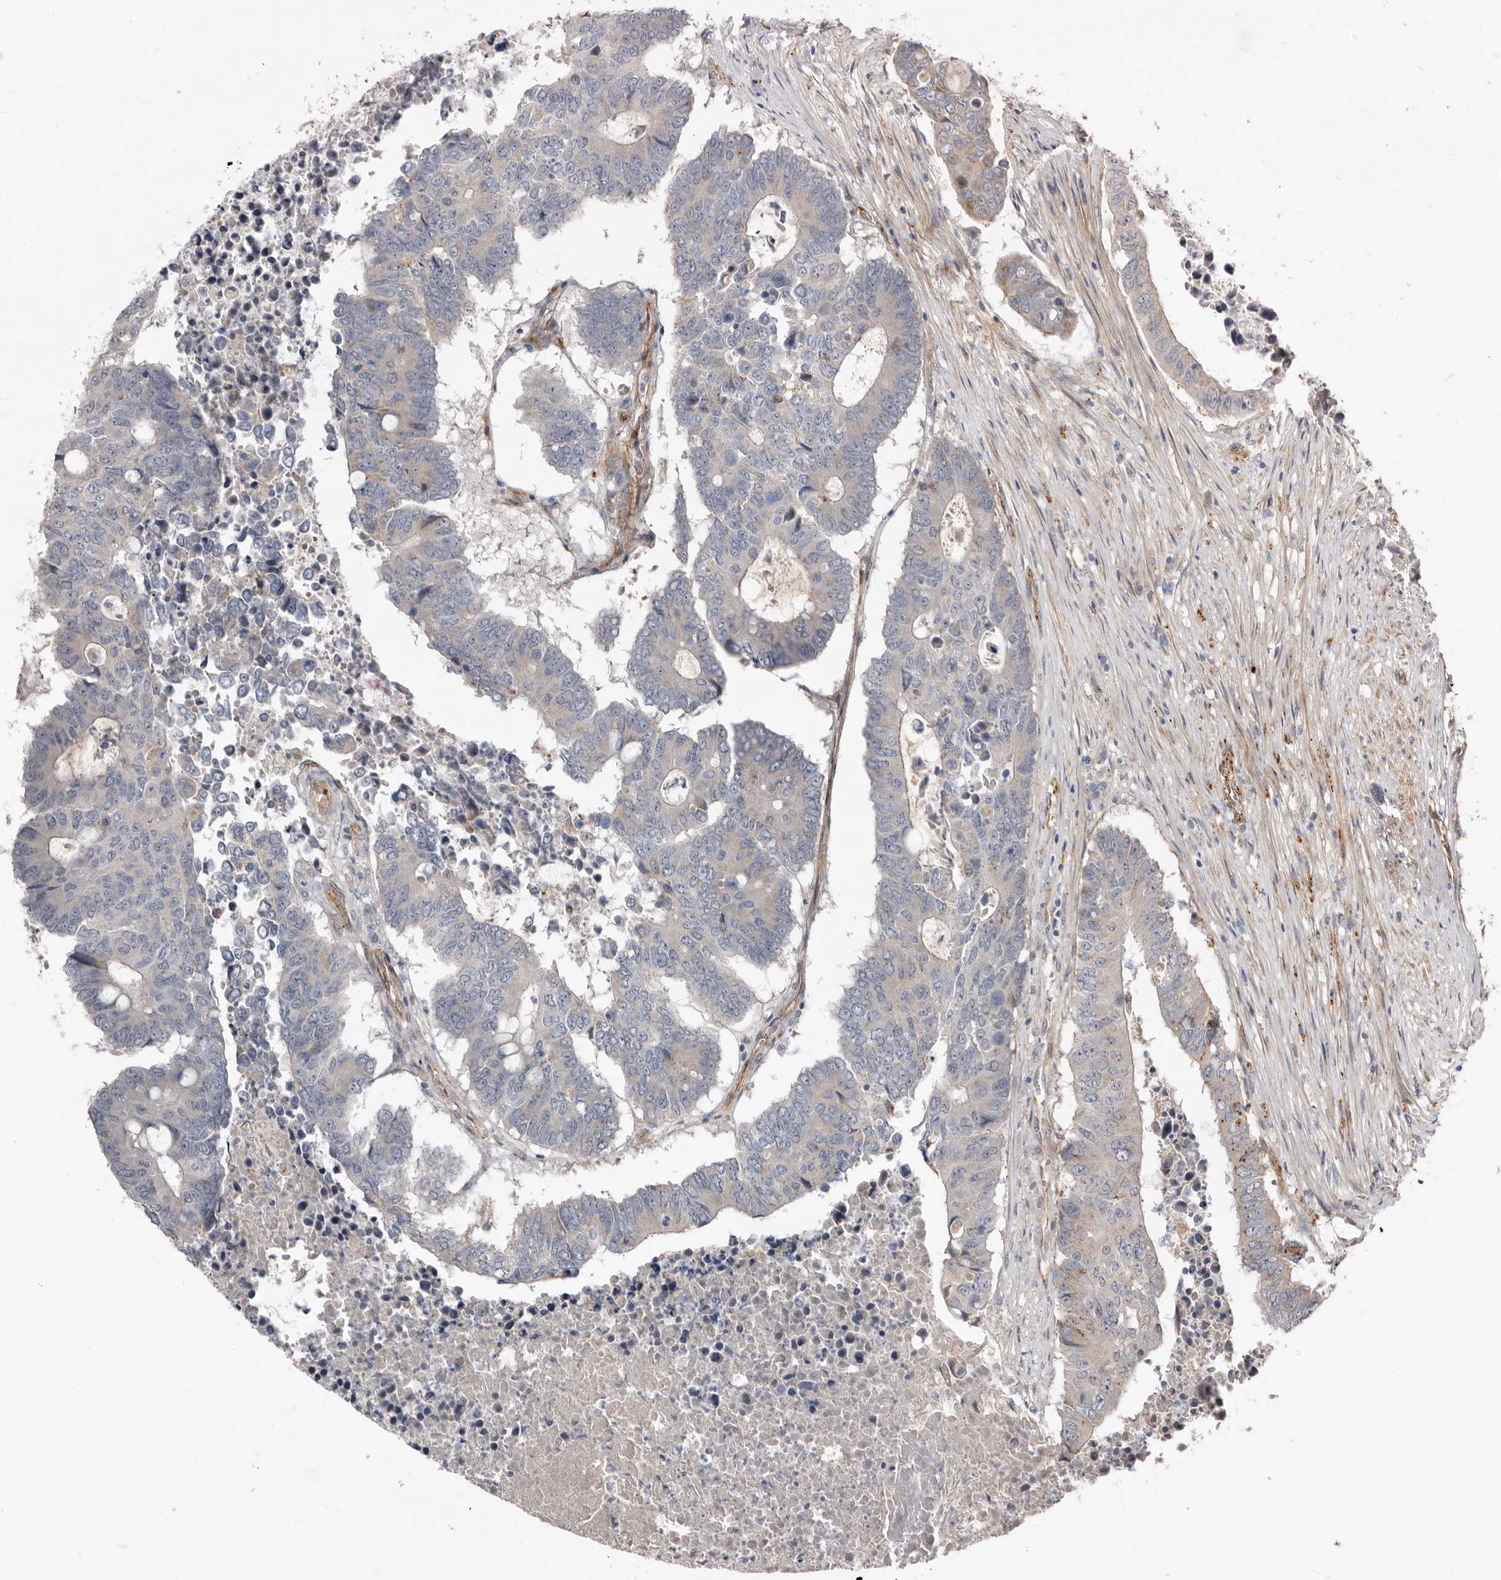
{"staining": {"intensity": "negative", "quantity": "none", "location": "none"}, "tissue": "colorectal cancer", "cell_type": "Tumor cells", "image_type": "cancer", "snomed": [{"axis": "morphology", "description": "Adenocarcinoma, NOS"}, {"axis": "topography", "description": "Colon"}], "caption": "This image is of colorectal cancer stained with immunohistochemistry to label a protein in brown with the nuclei are counter-stained blue. There is no positivity in tumor cells.", "gene": "RANBP17", "patient": {"sex": "male", "age": 87}}